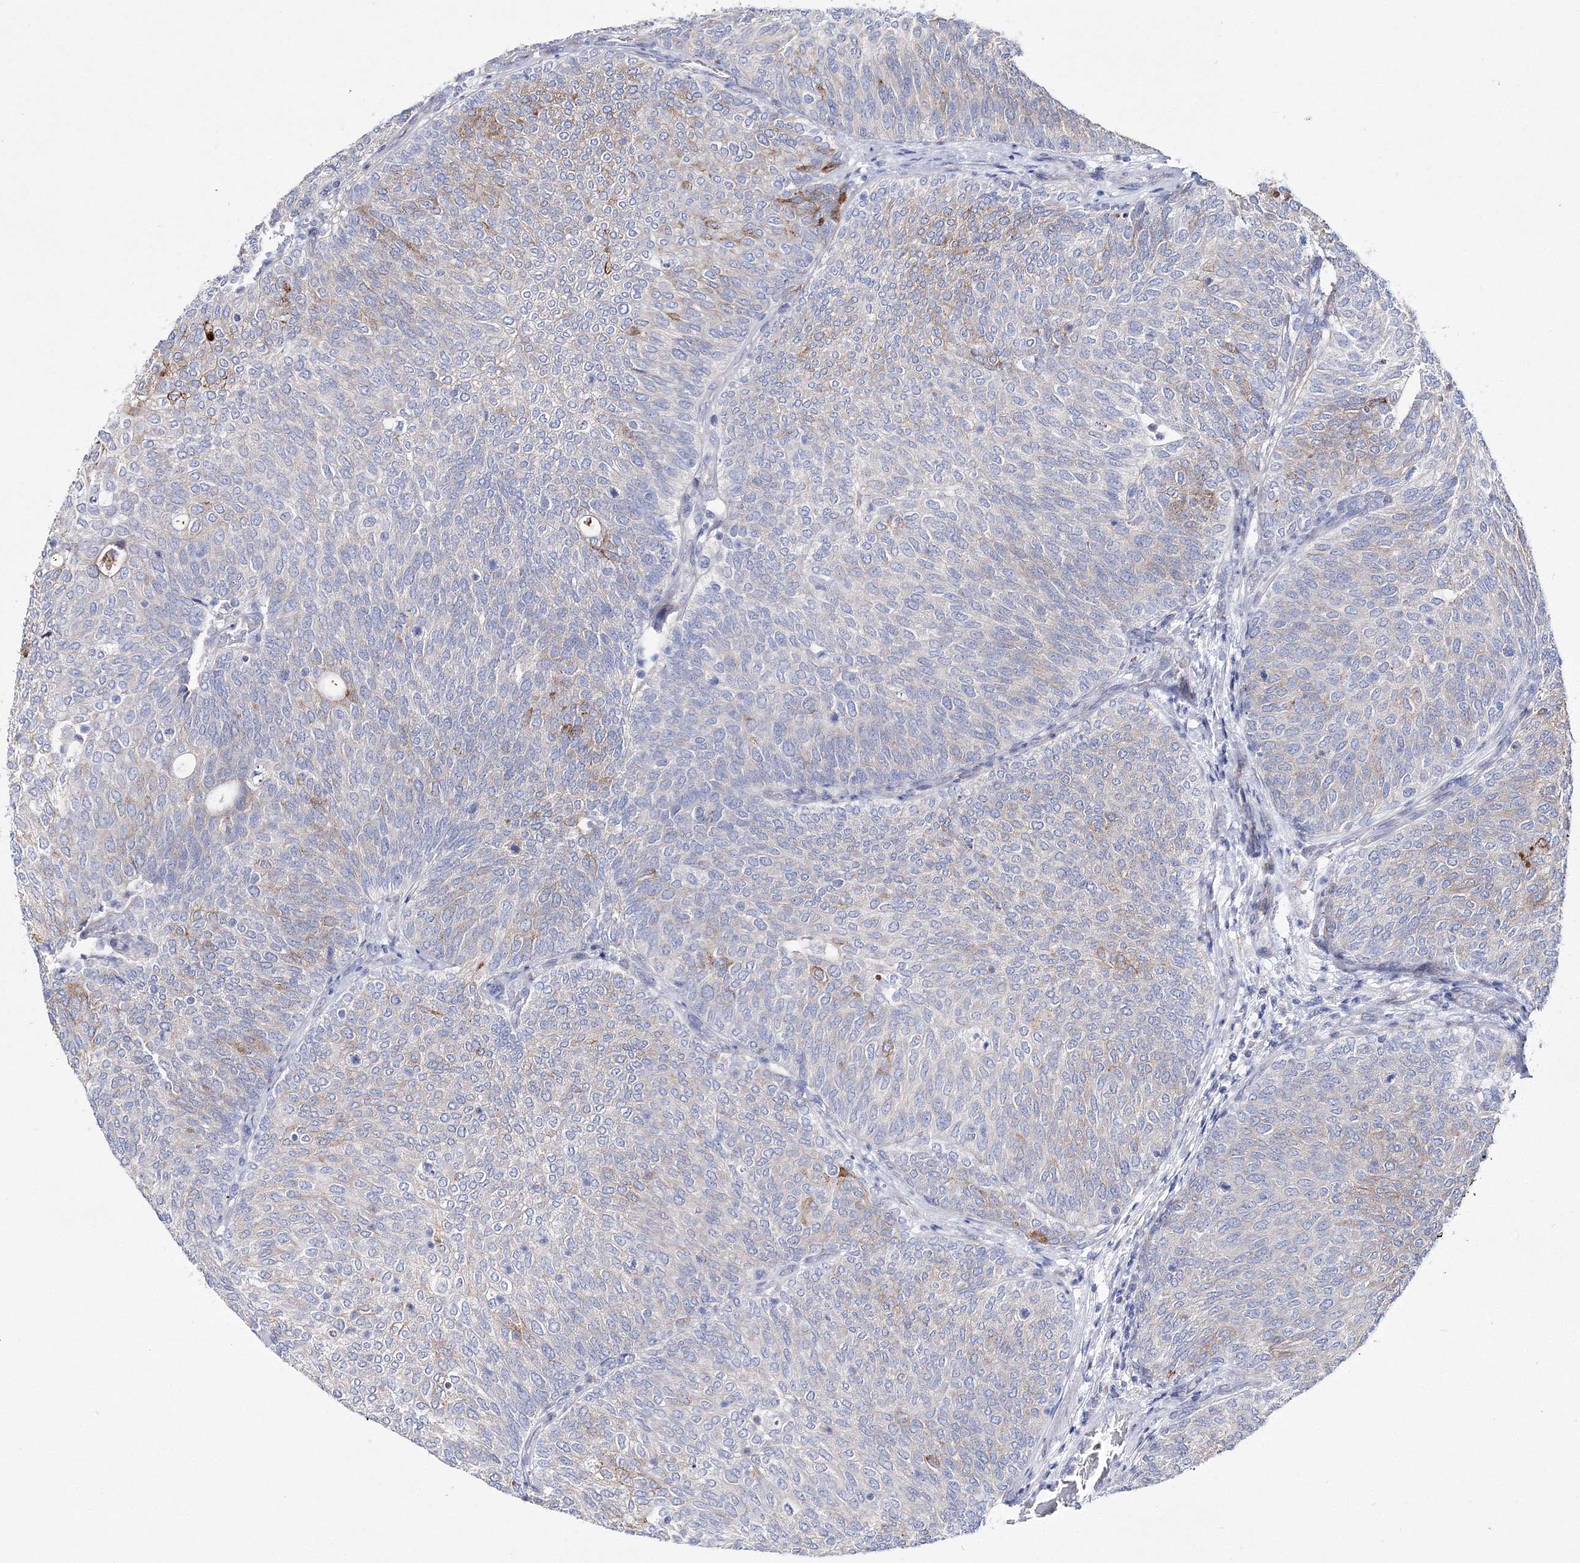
{"staining": {"intensity": "moderate", "quantity": "<25%", "location": "cytoplasmic/membranous"}, "tissue": "urothelial cancer", "cell_type": "Tumor cells", "image_type": "cancer", "snomed": [{"axis": "morphology", "description": "Urothelial carcinoma, Low grade"}, {"axis": "topography", "description": "Urinary bladder"}], "caption": "An IHC micrograph of neoplastic tissue is shown. Protein staining in brown labels moderate cytoplasmic/membranous positivity in low-grade urothelial carcinoma within tumor cells.", "gene": "ARHGAP32", "patient": {"sex": "female", "age": 79}}